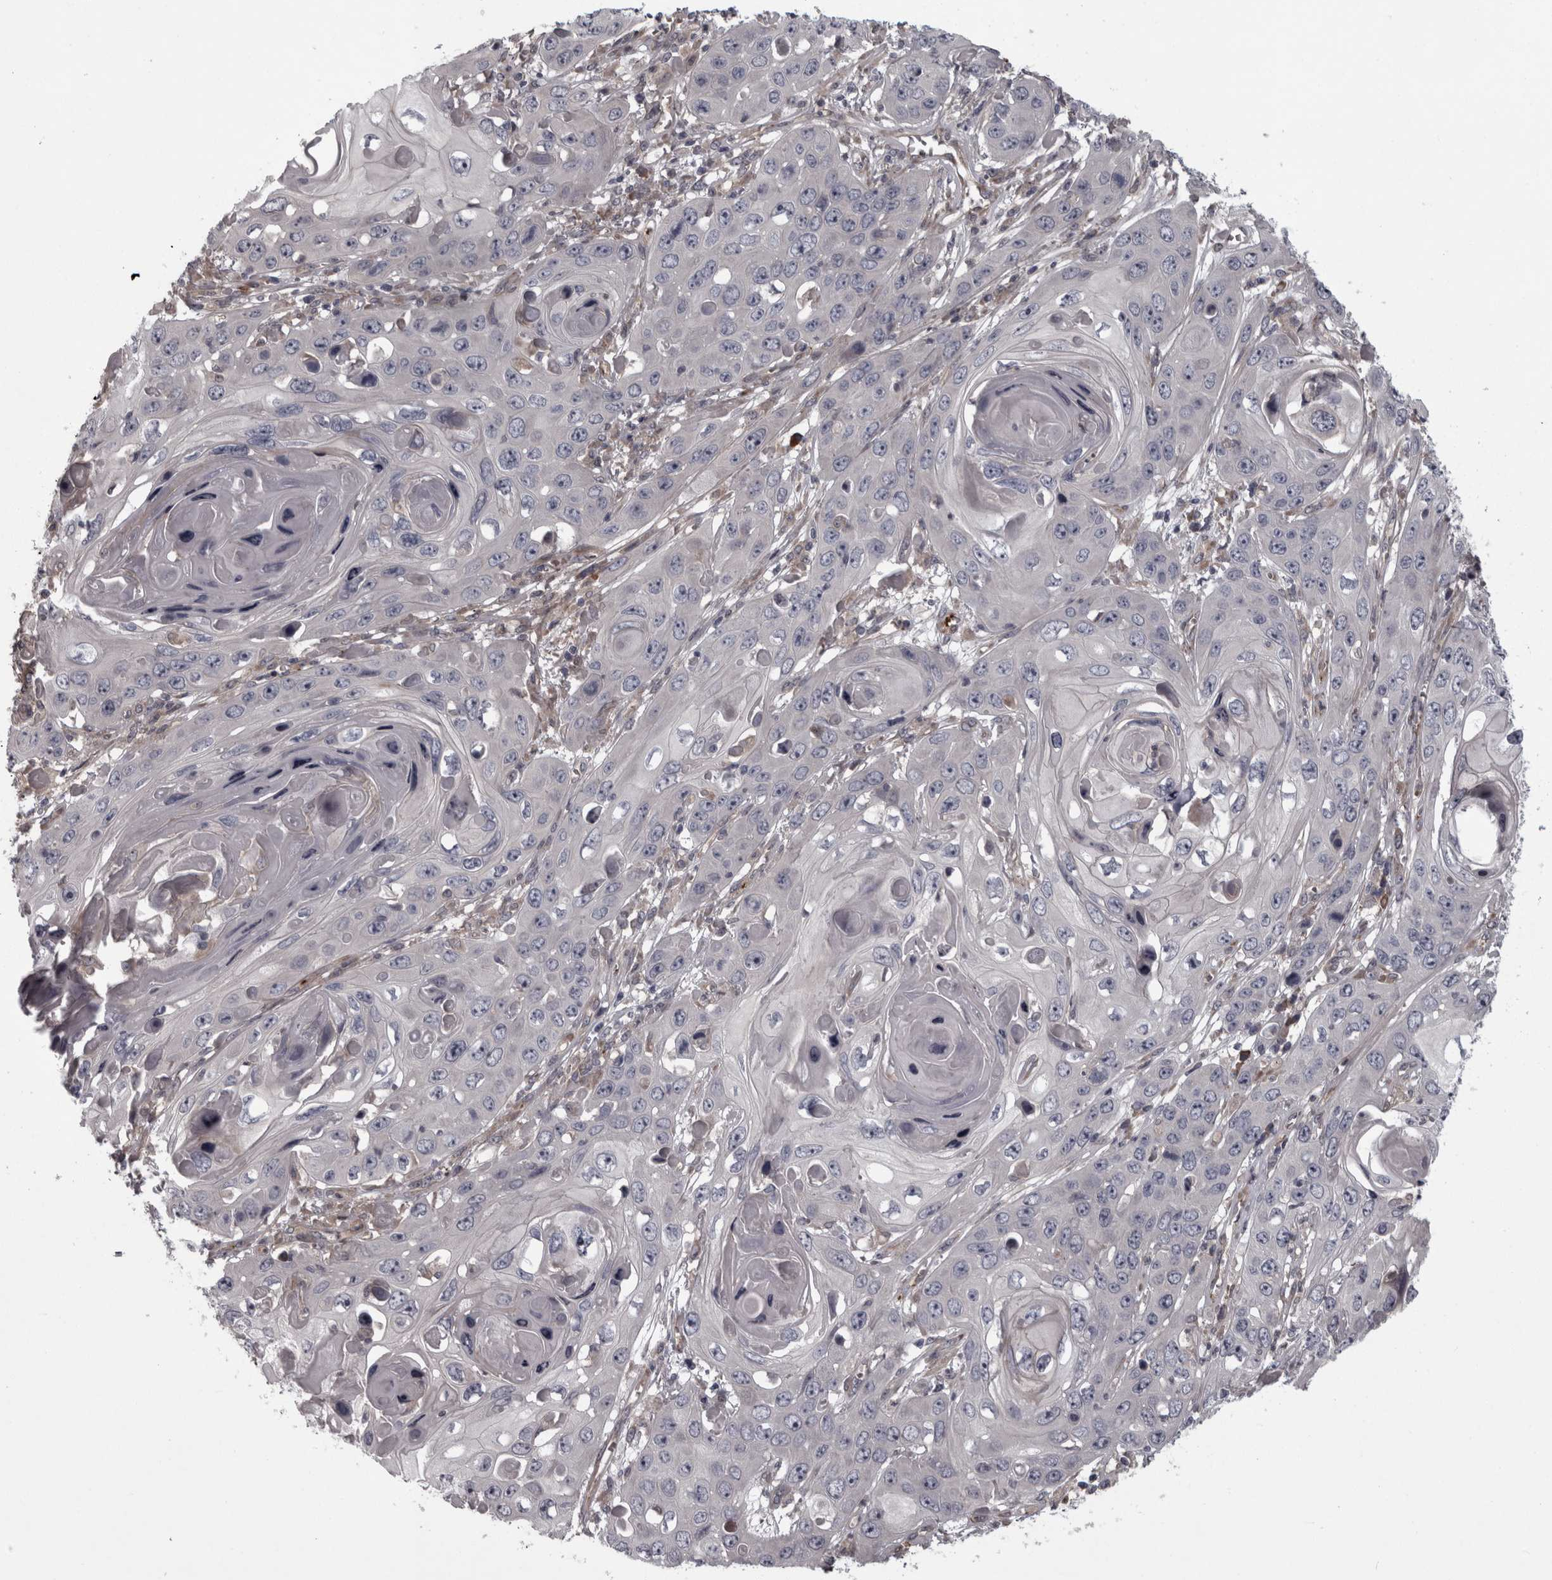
{"staining": {"intensity": "negative", "quantity": "none", "location": "none"}, "tissue": "skin cancer", "cell_type": "Tumor cells", "image_type": "cancer", "snomed": [{"axis": "morphology", "description": "Squamous cell carcinoma, NOS"}, {"axis": "topography", "description": "Skin"}], "caption": "IHC of skin cancer reveals no staining in tumor cells.", "gene": "RSU1", "patient": {"sex": "male", "age": 55}}